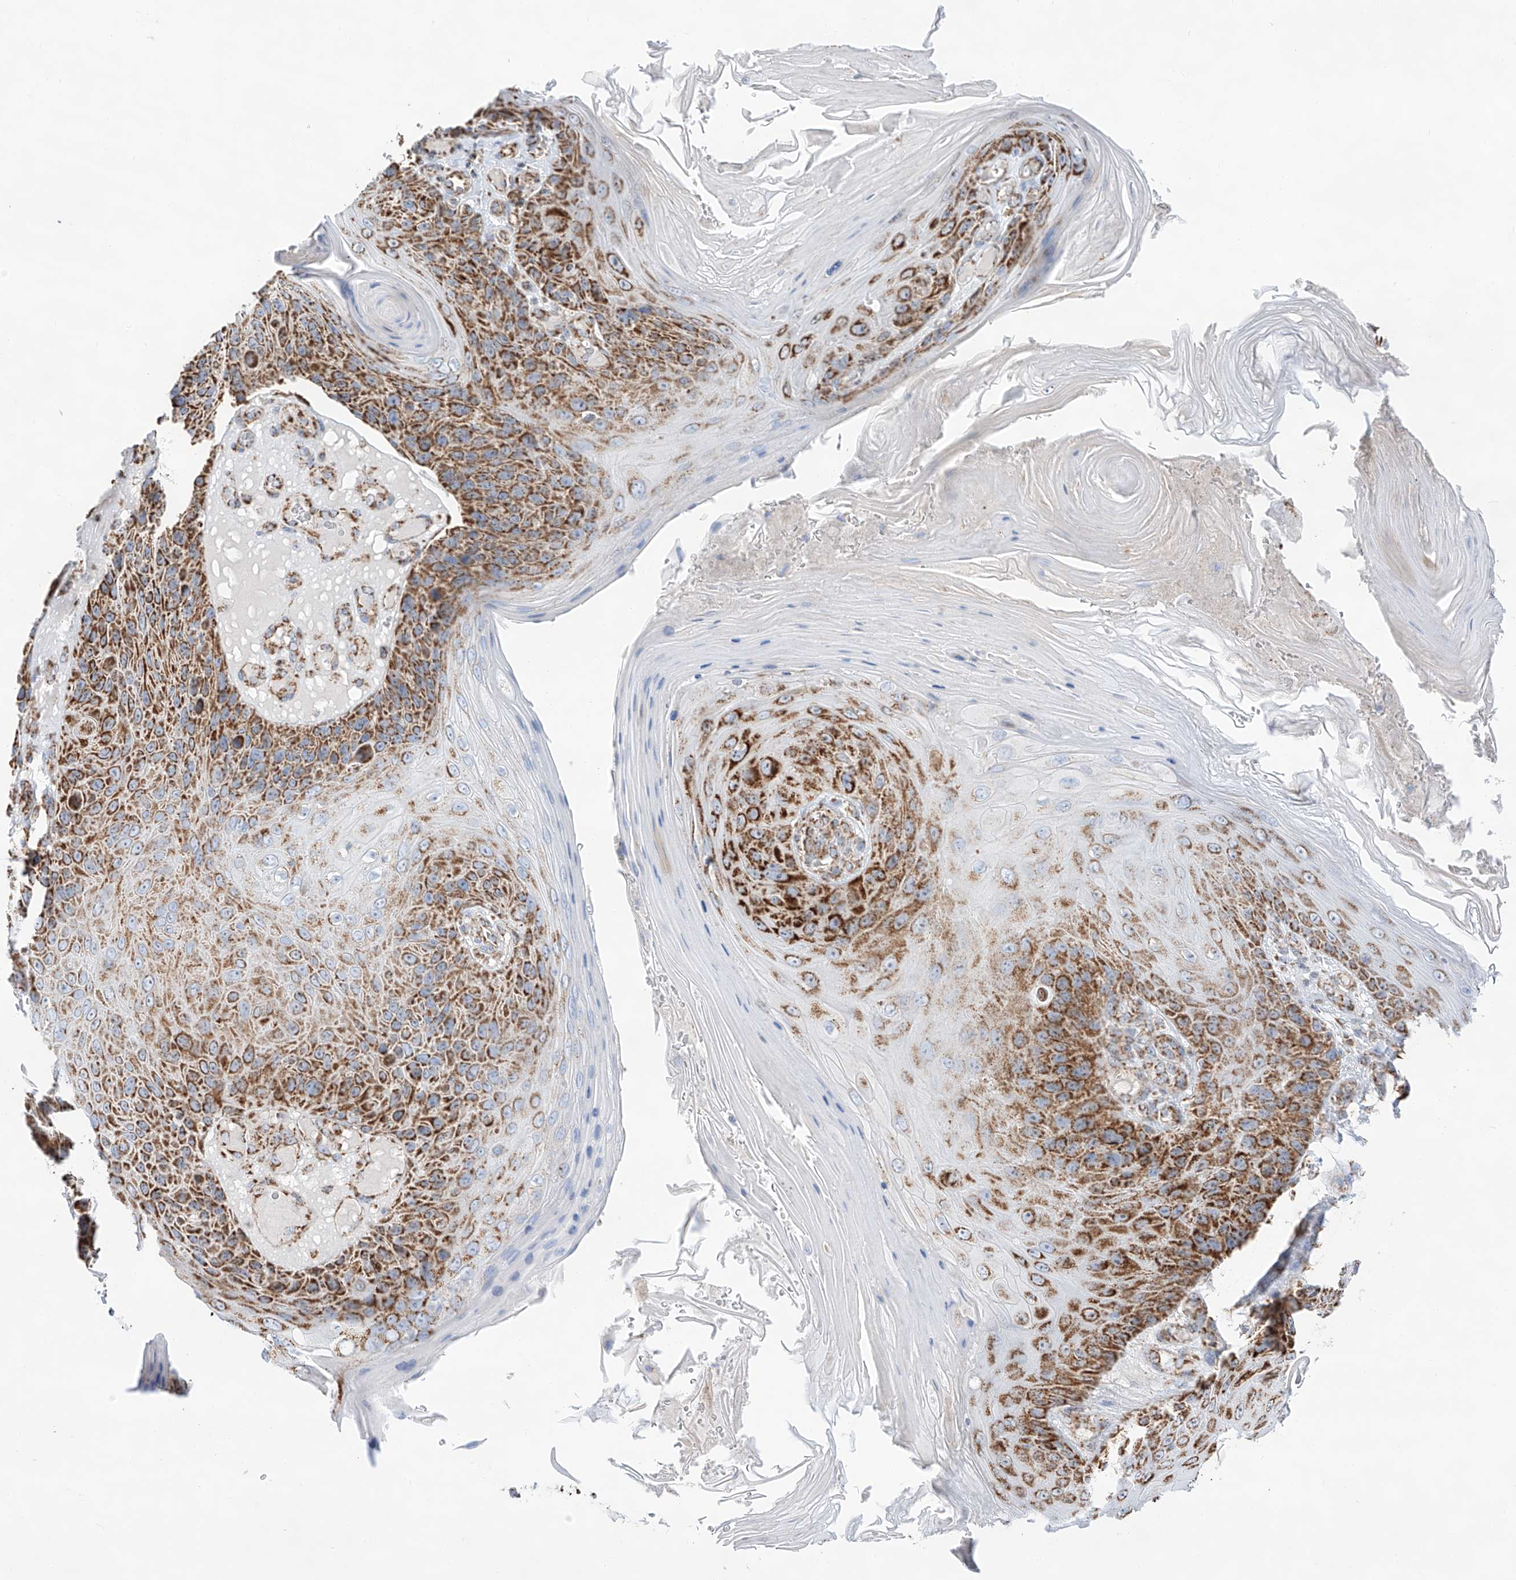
{"staining": {"intensity": "strong", "quantity": ">75%", "location": "cytoplasmic/membranous"}, "tissue": "skin cancer", "cell_type": "Tumor cells", "image_type": "cancer", "snomed": [{"axis": "morphology", "description": "Squamous cell carcinoma, NOS"}, {"axis": "topography", "description": "Skin"}], "caption": "This photomicrograph exhibits immunohistochemistry staining of human skin cancer, with high strong cytoplasmic/membranous expression in about >75% of tumor cells.", "gene": "TTC27", "patient": {"sex": "female", "age": 88}}